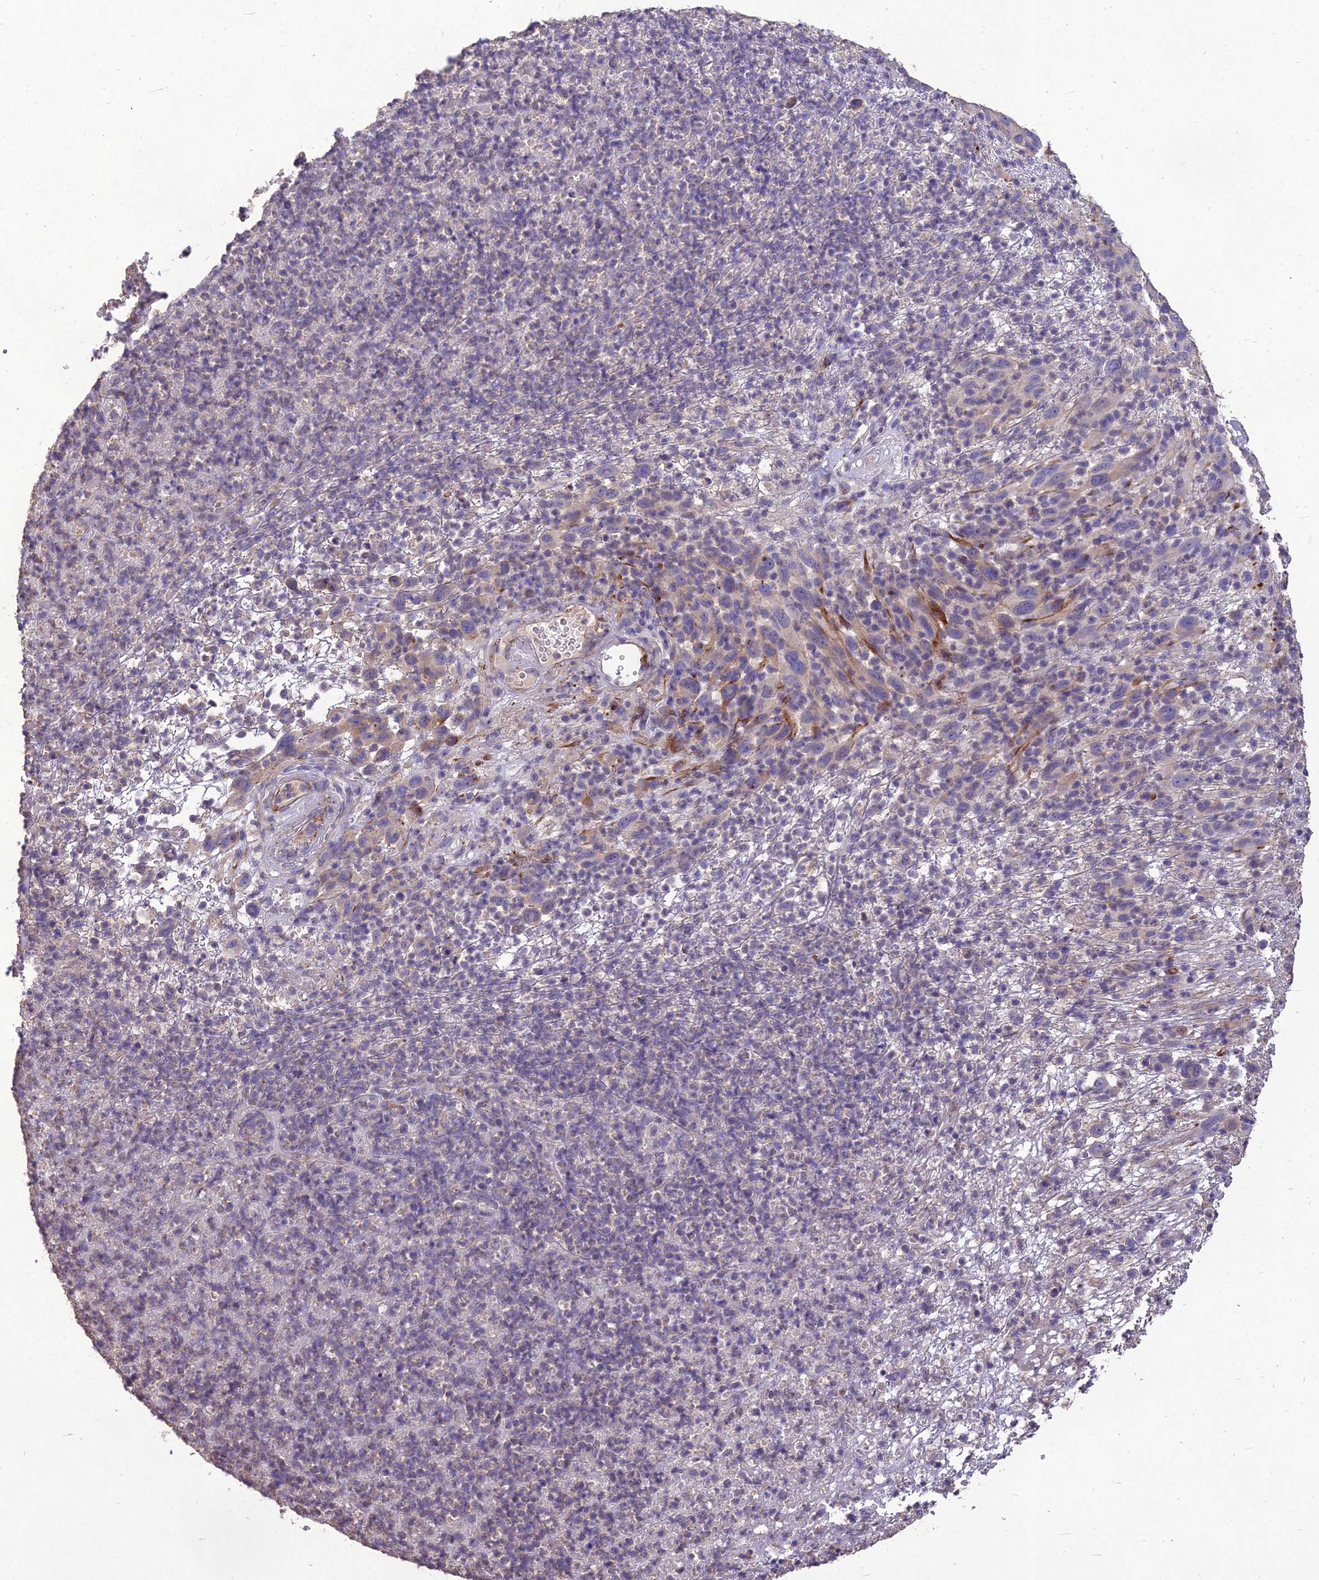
{"staining": {"intensity": "negative", "quantity": "none", "location": "none"}, "tissue": "melanoma", "cell_type": "Tumor cells", "image_type": "cancer", "snomed": [{"axis": "morphology", "description": "Malignant melanoma, NOS"}, {"axis": "topography", "description": "Skin"}], "caption": "Immunohistochemical staining of human melanoma reveals no significant staining in tumor cells.", "gene": "CLUH", "patient": {"sex": "male", "age": 49}}